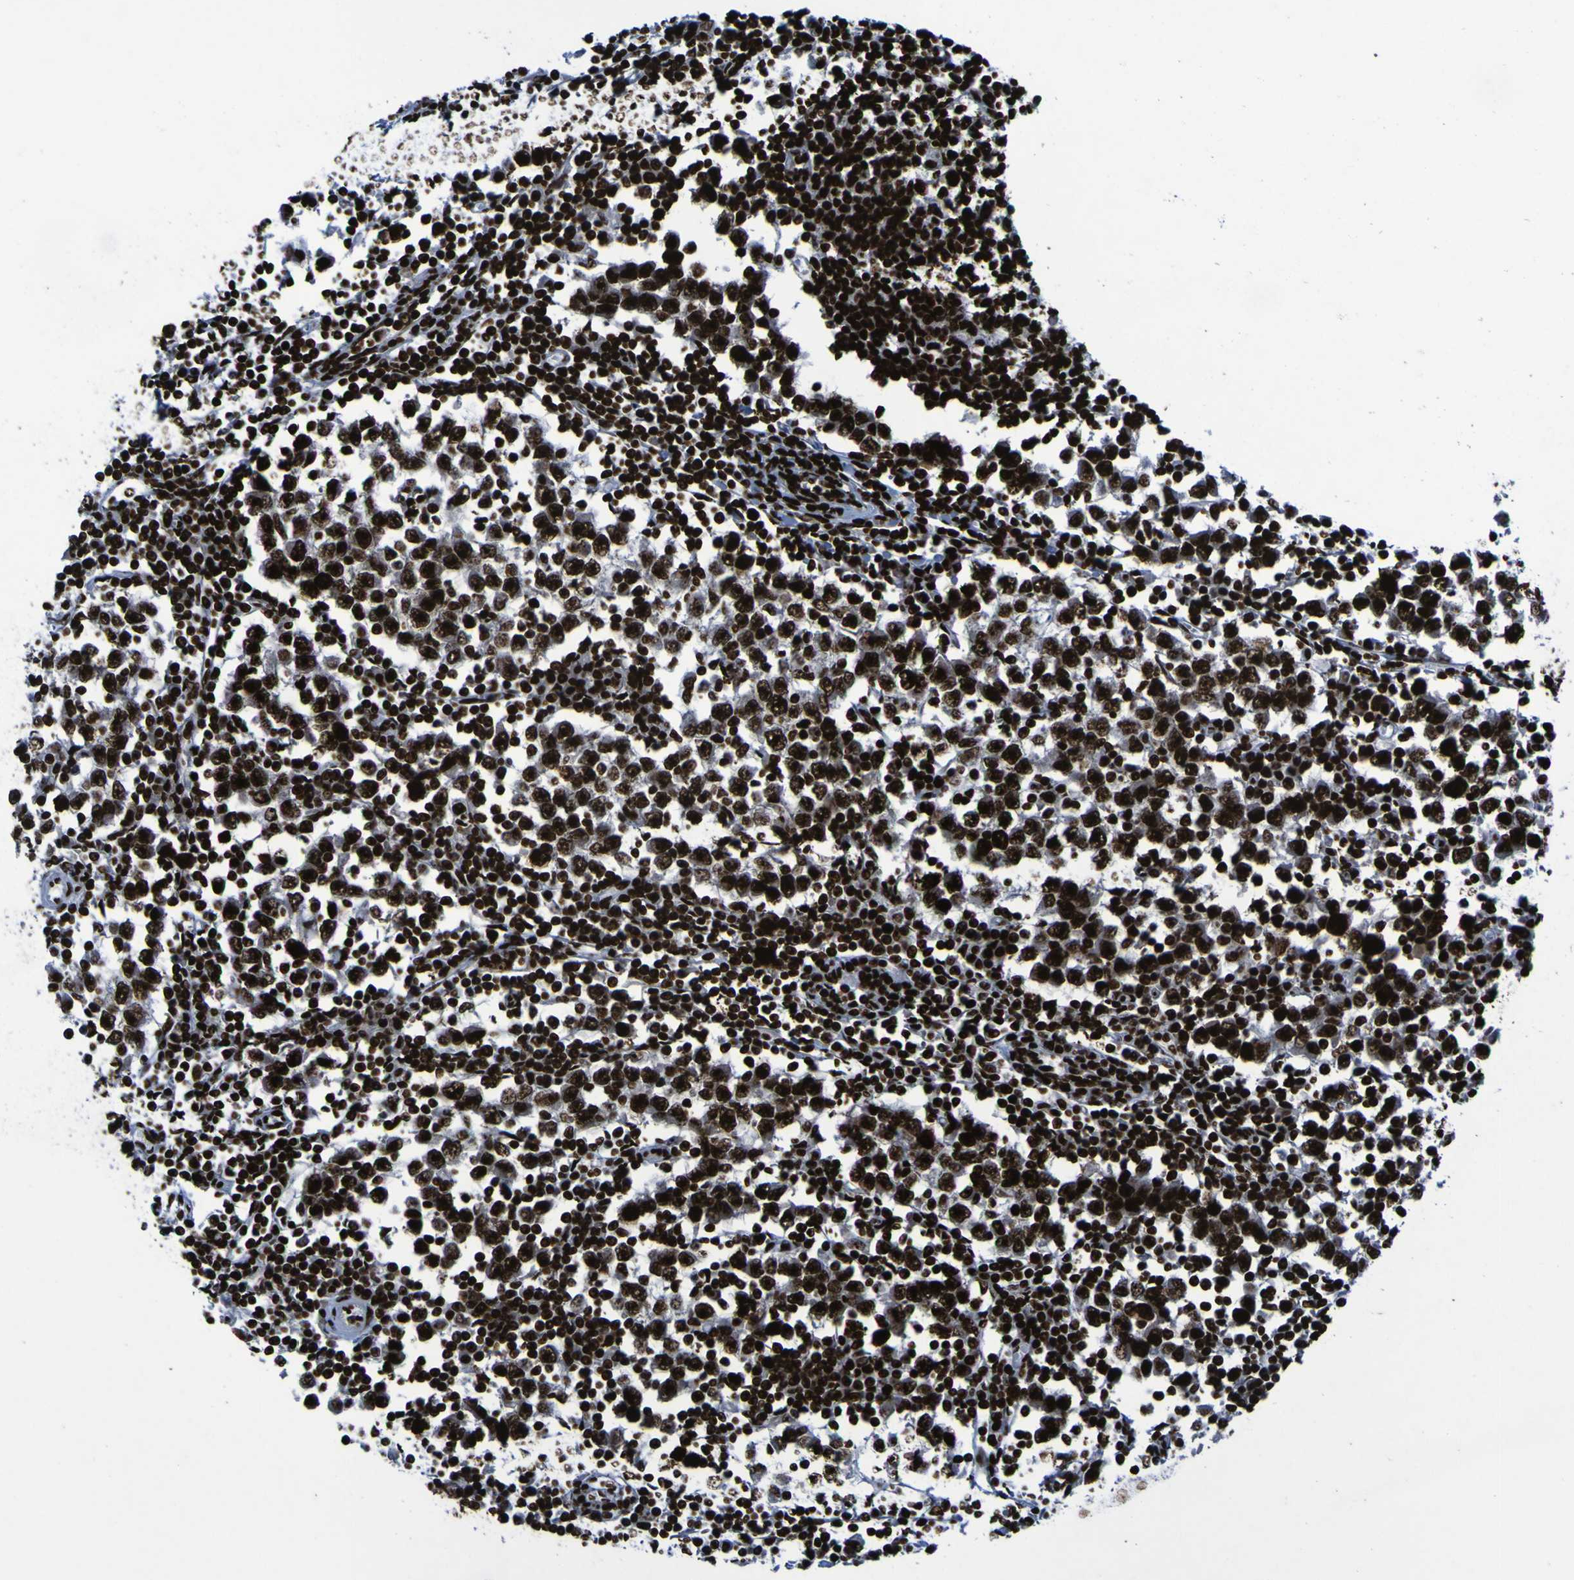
{"staining": {"intensity": "strong", "quantity": ">75%", "location": "nuclear"}, "tissue": "testis cancer", "cell_type": "Tumor cells", "image_type": "cancer", "snomed": [{"axis": "morphology", "description": "Seminoma, NOS"}, {"axis": "topography", "description": "Testis"}], "caption": "Strong nuclear expression is identified in about >75% of tumor cells in testis cancer (seminoma).", "gene": "NPM1", "patient": {"sex": "male", "age": 65}}